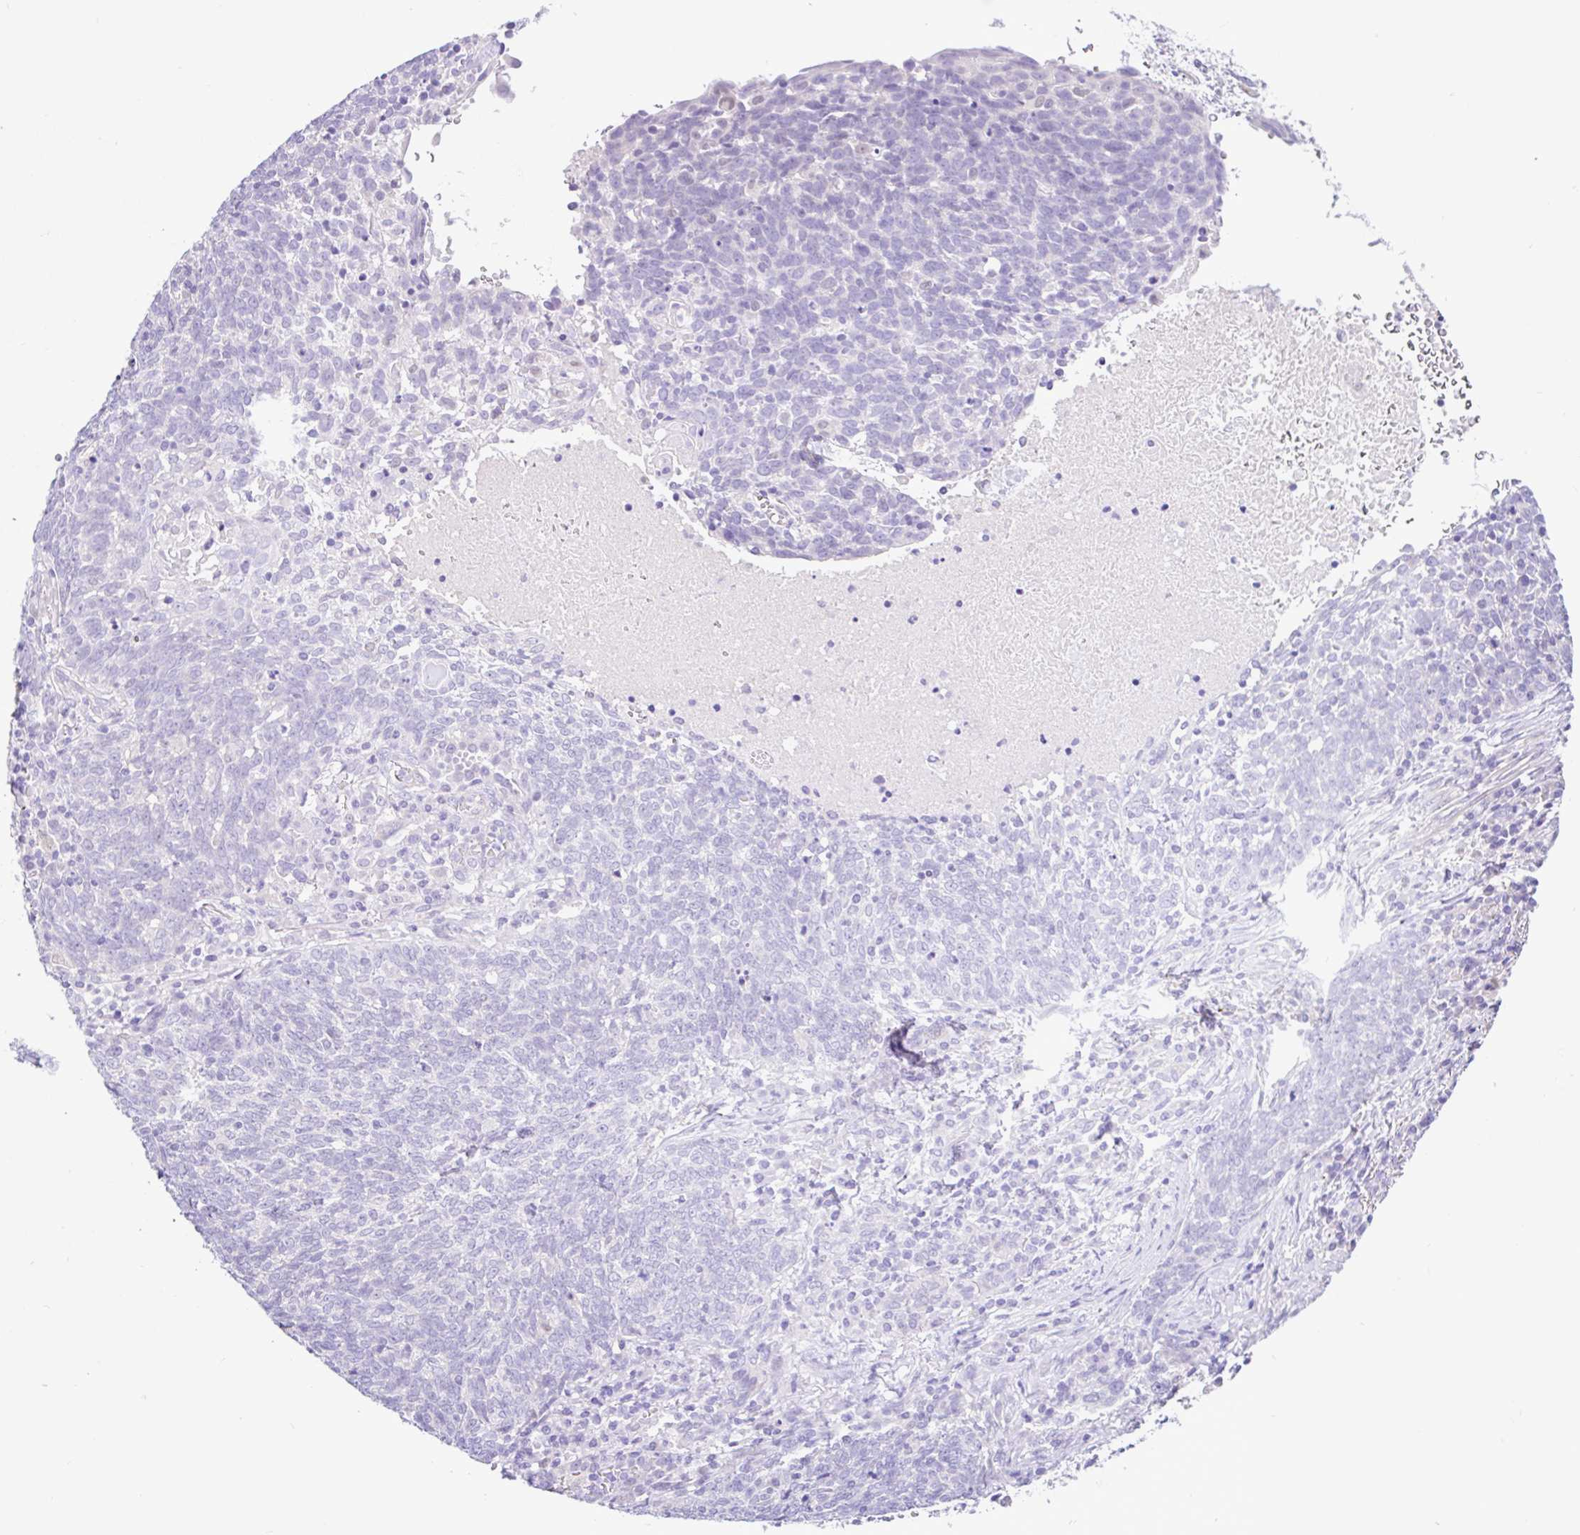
{"staining": {"intensity": "negative", "quantity": "none", "location": "none"}, "tissue": "lung cancer", "cell_type": "Tumor cells", "image_type": "cancer", "snomed": [{"axis": "morphology", "description": "Squamous cell carcinoma, NOS"}, {"axis": "topography", "description": "Lung"}], "caption": "Tumor cells are negative for protein expression in human lung cancer (squamous cell carcinoma).", "gene": "ANO4", "patient": {"sex": "female", "age": 72}}